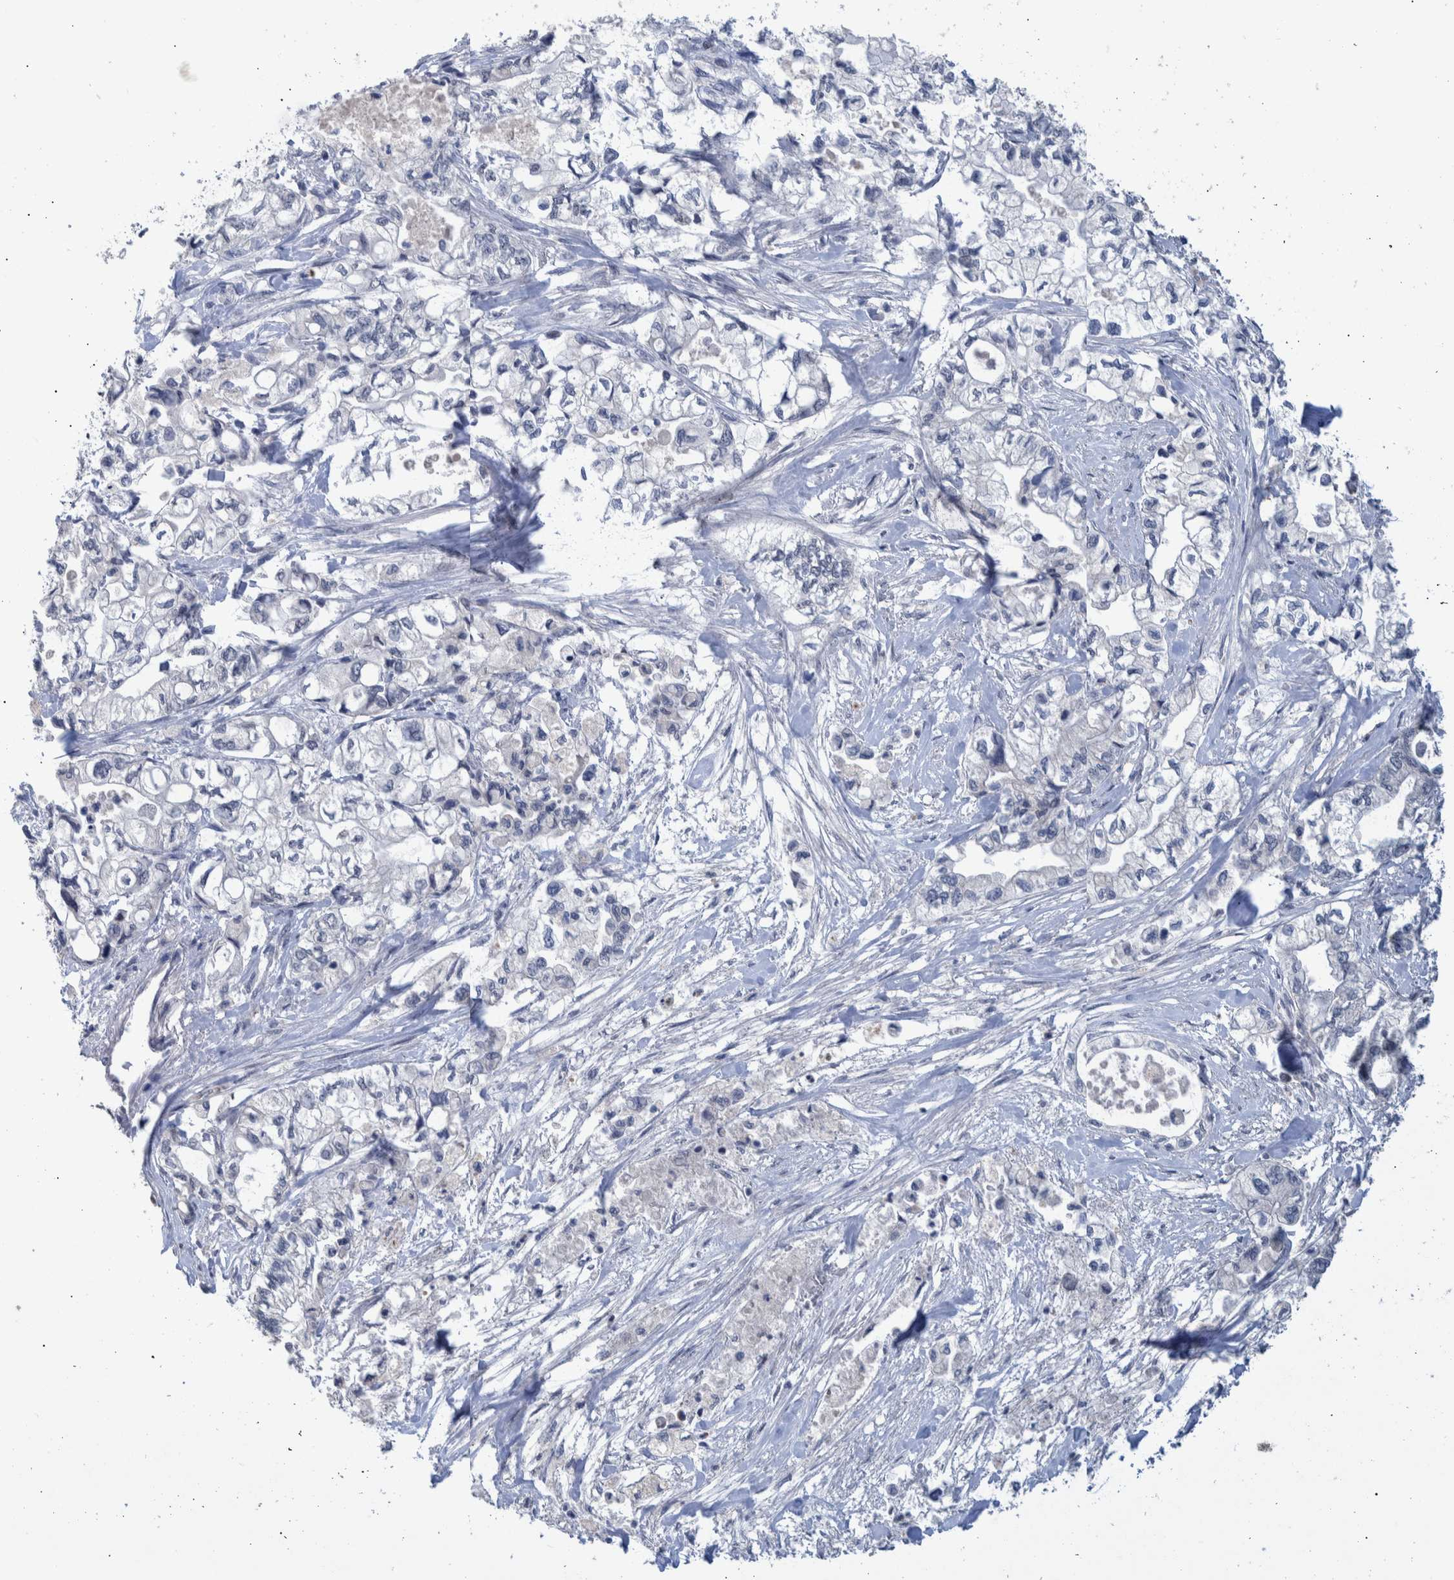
{"staining": {"intensity": "negative", "quantity": "none", "location": "none"}, "tissue": "pancreatic cancer", "cell_type": "Tumor cells", "image_type": "cancer", "snomed": [{"axis": "morphology", "description": "Adenocarcinoma, NOS"}, {"axis": "topography", "description": "Pancreas"}], "caption": "Immunohistochemical staining of human pancreatic cancer exhibits no significant staining in tumor cells.", "gene": "ESRP1", "patient": {"sex": "male", "age": 79}}